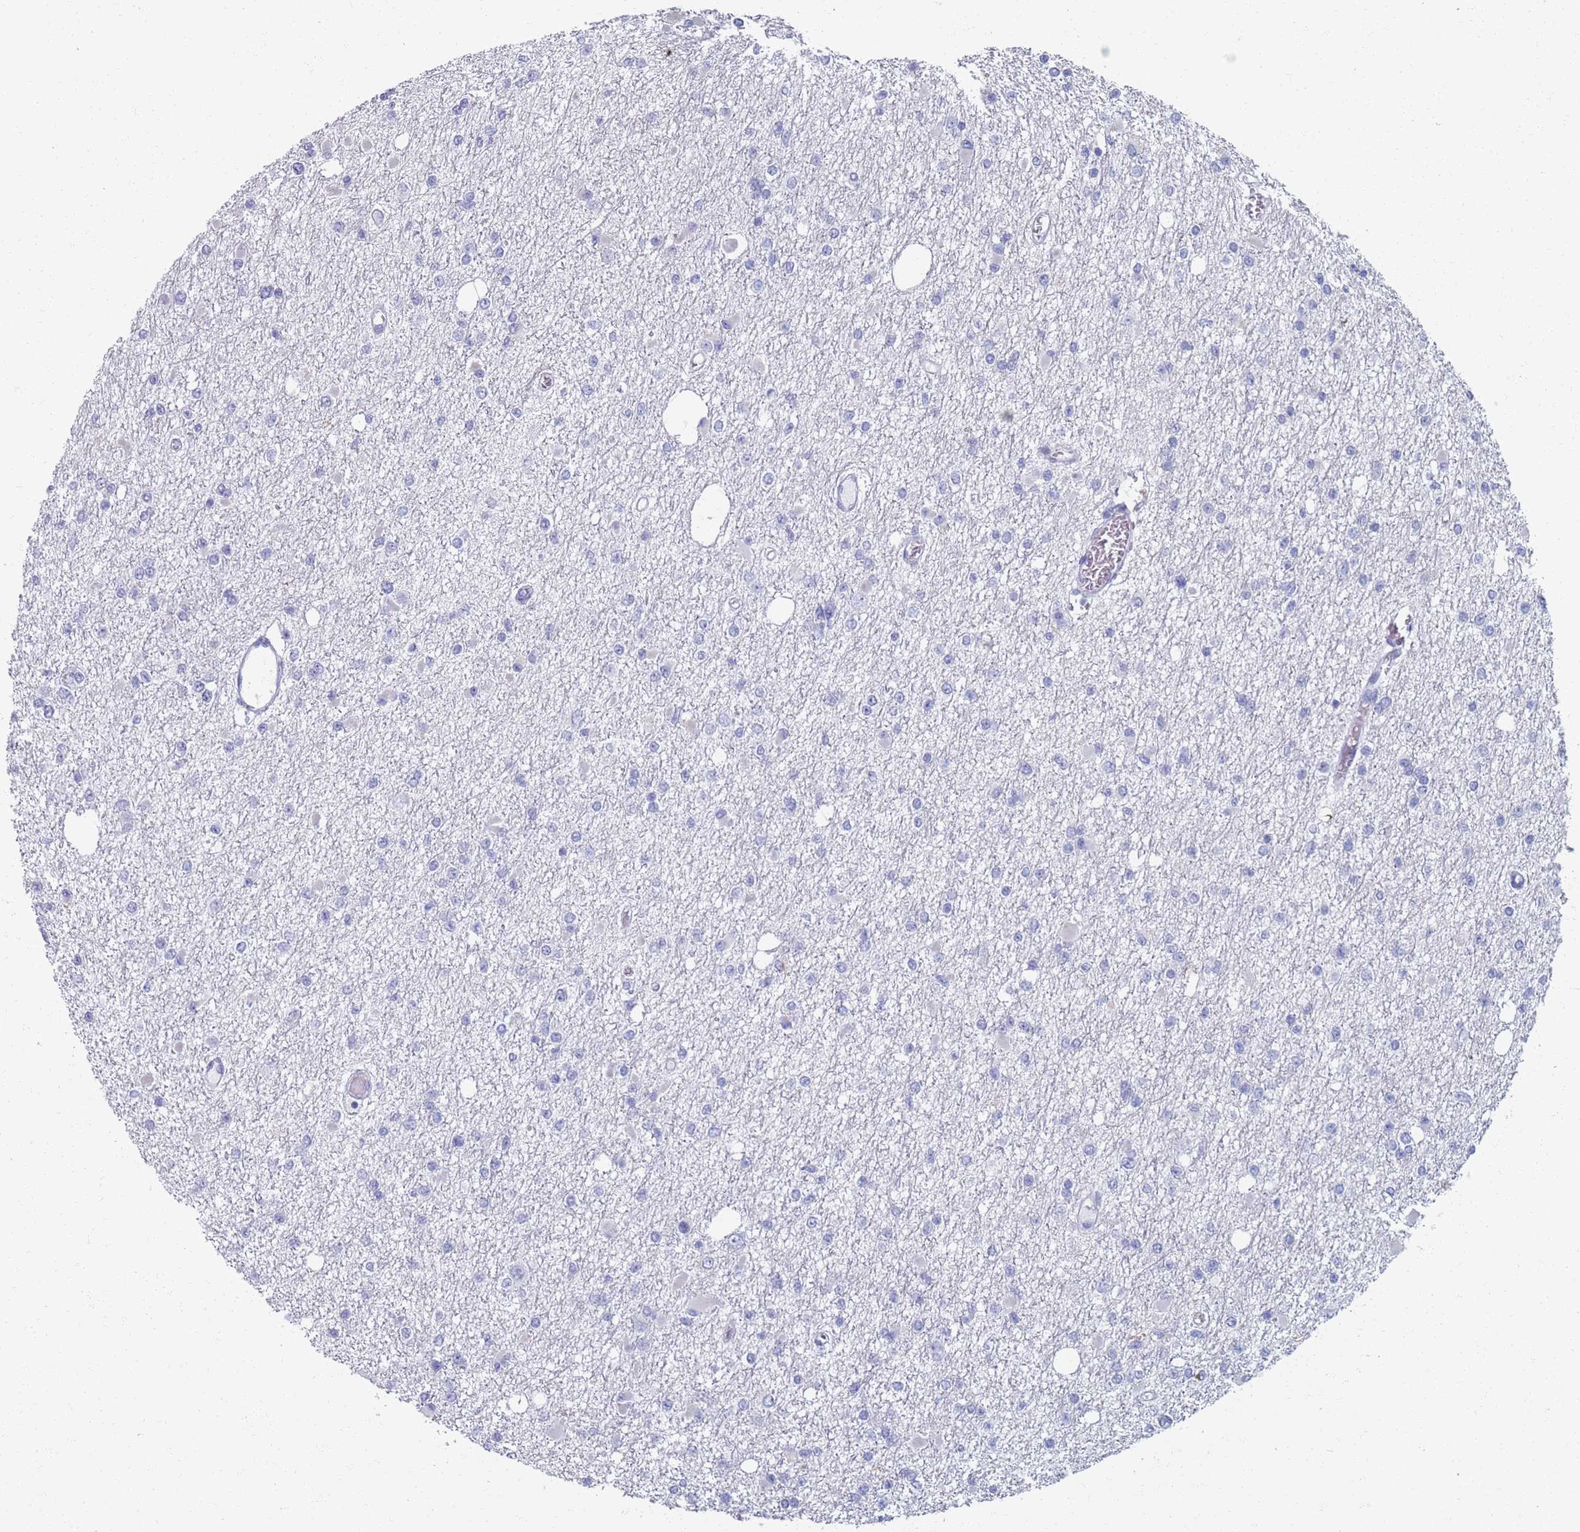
{"staining": {"intensity": "negative", "quantity": "none", "location": "none"}, "tissue": "glioma", "cell_type": "Tumor cells", "image_type": "cancer", "snomed": [{"axis": "morphology", "description": "Glioma, malignant, Low grade"}, {"axis": "topography", "description": "Brain"}], "caption": "IHC micrograph of glioma stained for a protein (brown), which exhibits no expression in tumor cells.", "gene": "PLOD1", "patient": {"sex": "female", "age": 22}}